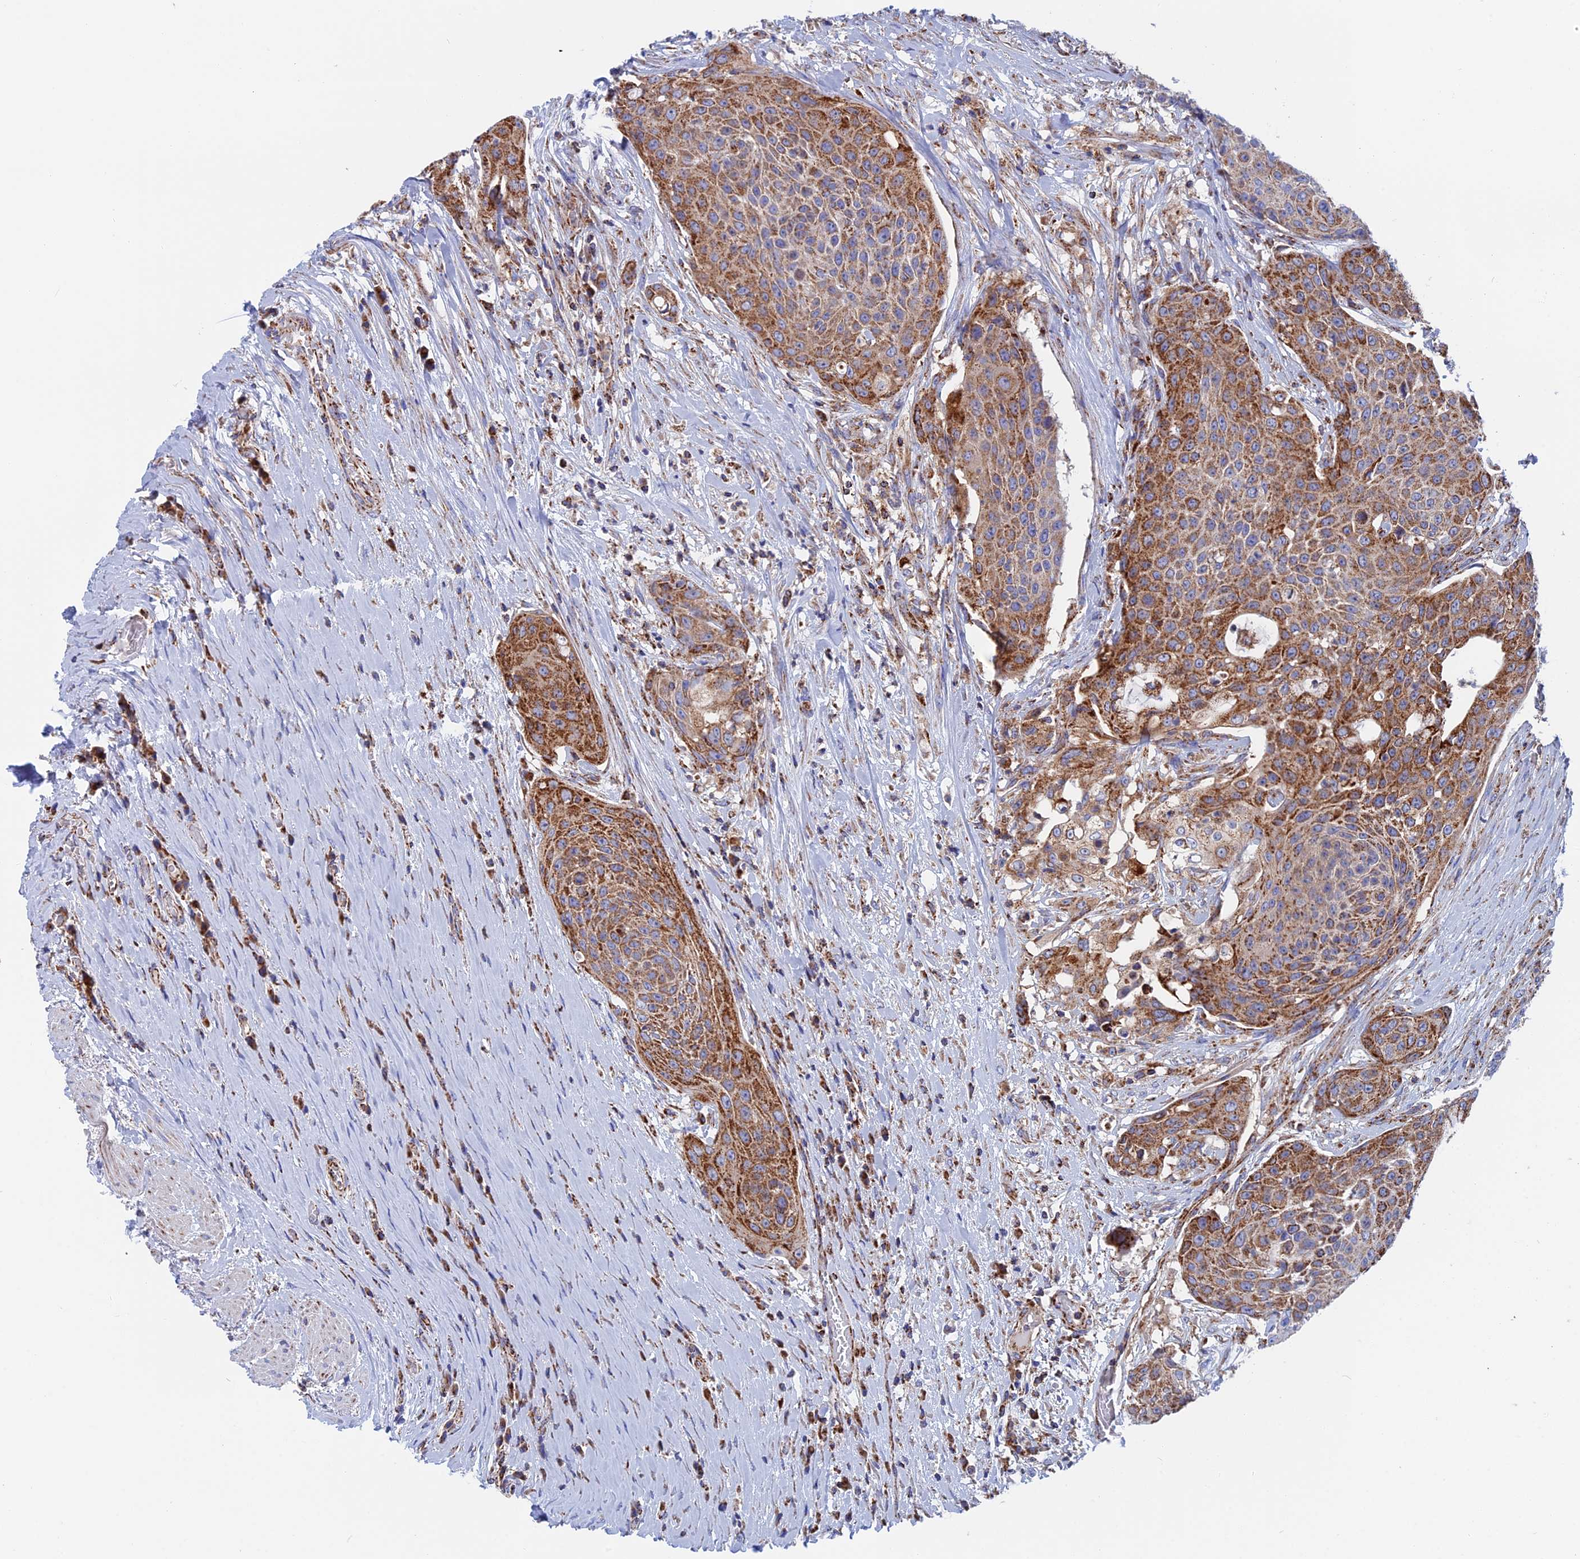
{"staining": {"intensity": "moderate", "quantity": "25%-75%", "location": "cytoplasmic/membranous"}, "tissue": "urothelial cancer", "cell_type": "Tumor cells", "image_type": "cancer", "snomed": [{"axis": "morphology", "description": "Urothelial carcinoma, High grade"}, {"axis": "topography", "description": "Urinary bladder"}], "caption": "Tumor cells display moderate cytoplasmic/membranous positivity in approximately 25%-75% of cells in urothelial cancer.", "gene": "WDR83", "patient": {"sex": "female", "age": 63}}